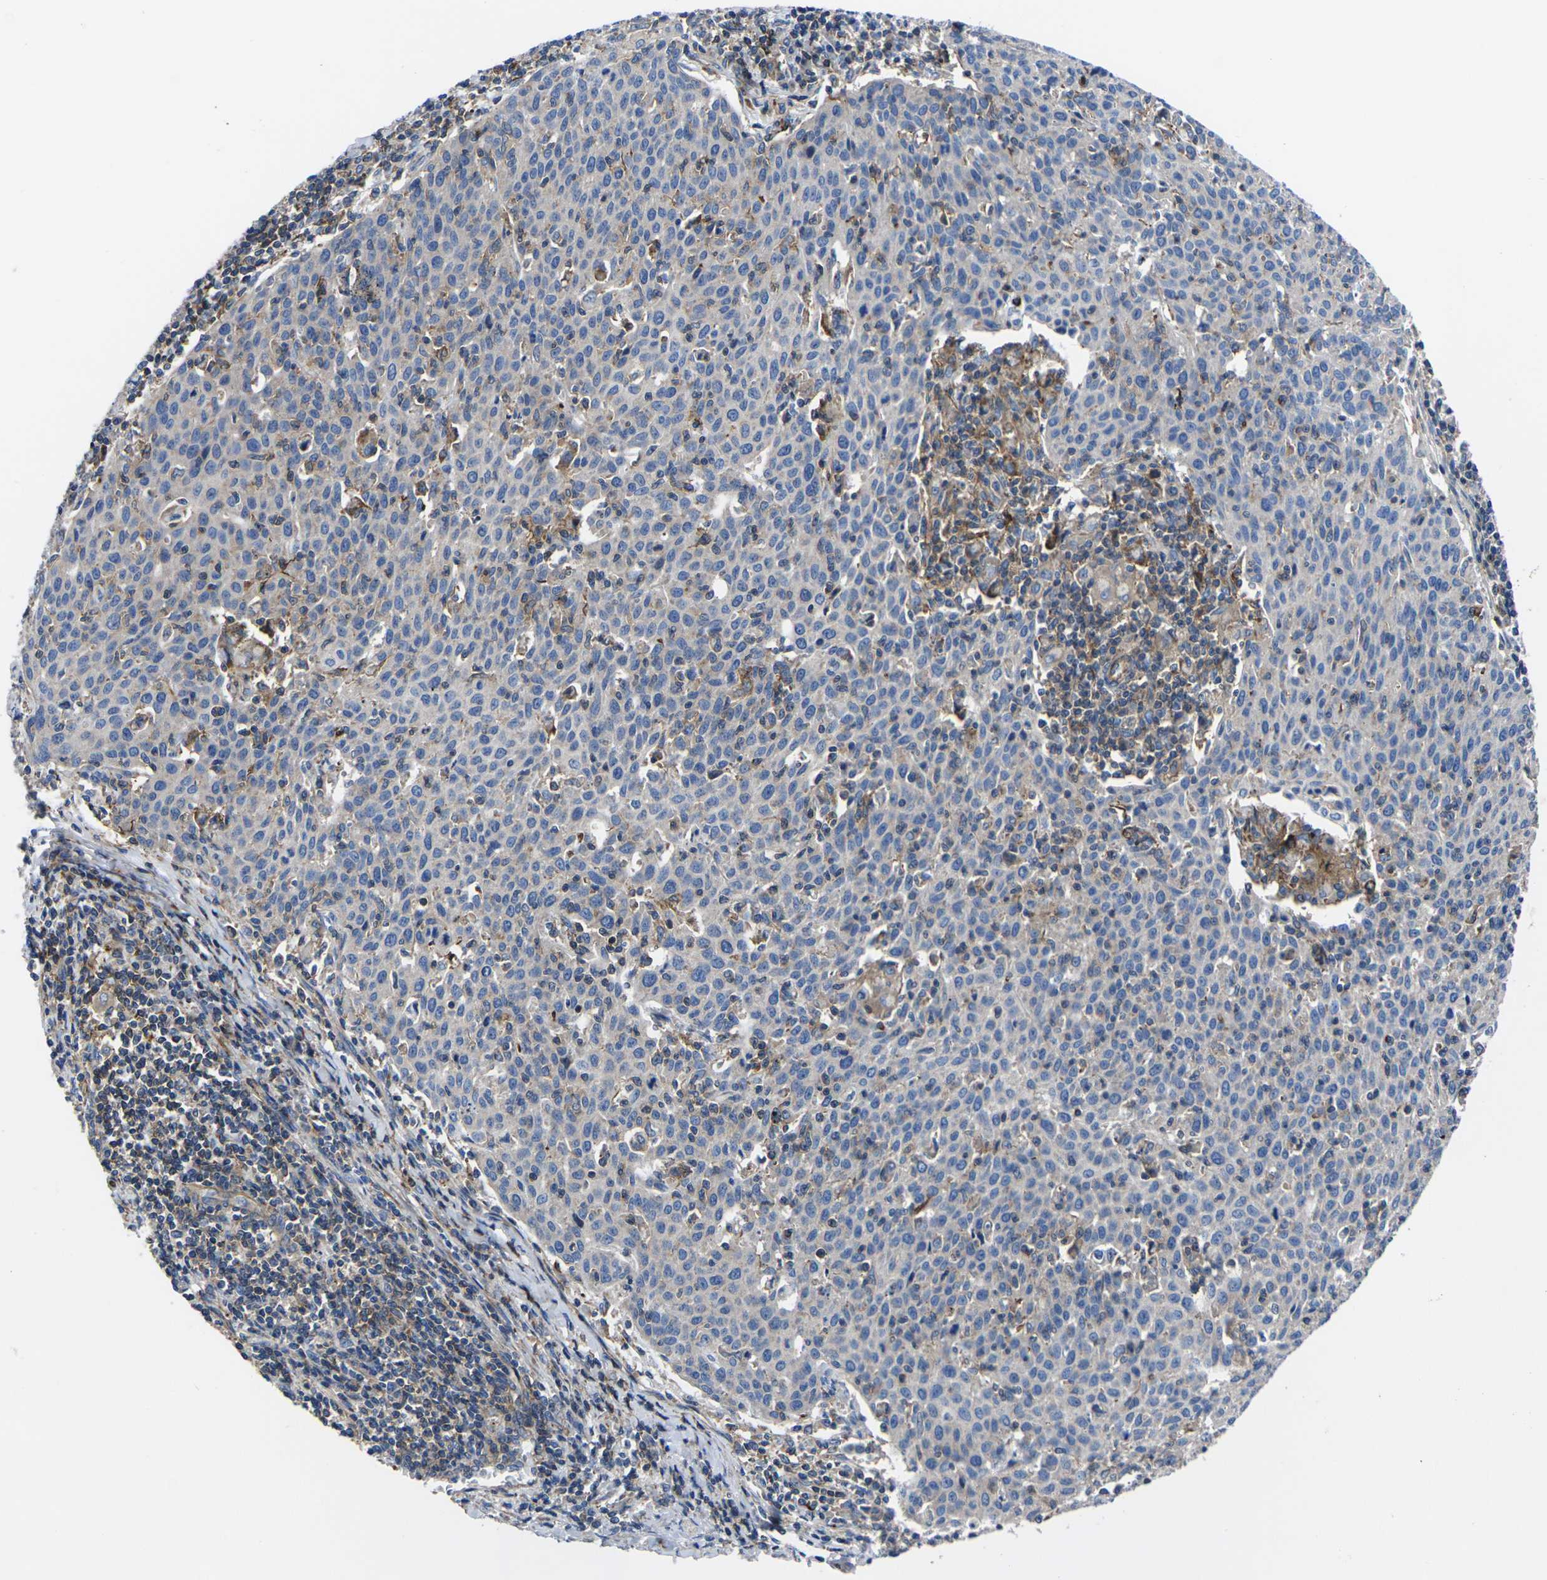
{"staining": {"intensity": "negative", "quantity": "none", "location": "none"}, "tissue": "cervical cancer", "cell_type": "Tumor cells", "image_type": "cancer", "snomed": [{"axis": "morphology", "description": "Squamous cell carcinoma, NOS"}, {"axis": "topography", "description": "Cervix"}], "caption": "This is an immunohistochemistry (IHC) photomicrograph of cervical squamous cell carcinoma. There is no staining in tumor cells.", "gene": "GPR4", "patient": {"sex": "female", "age": 38}}